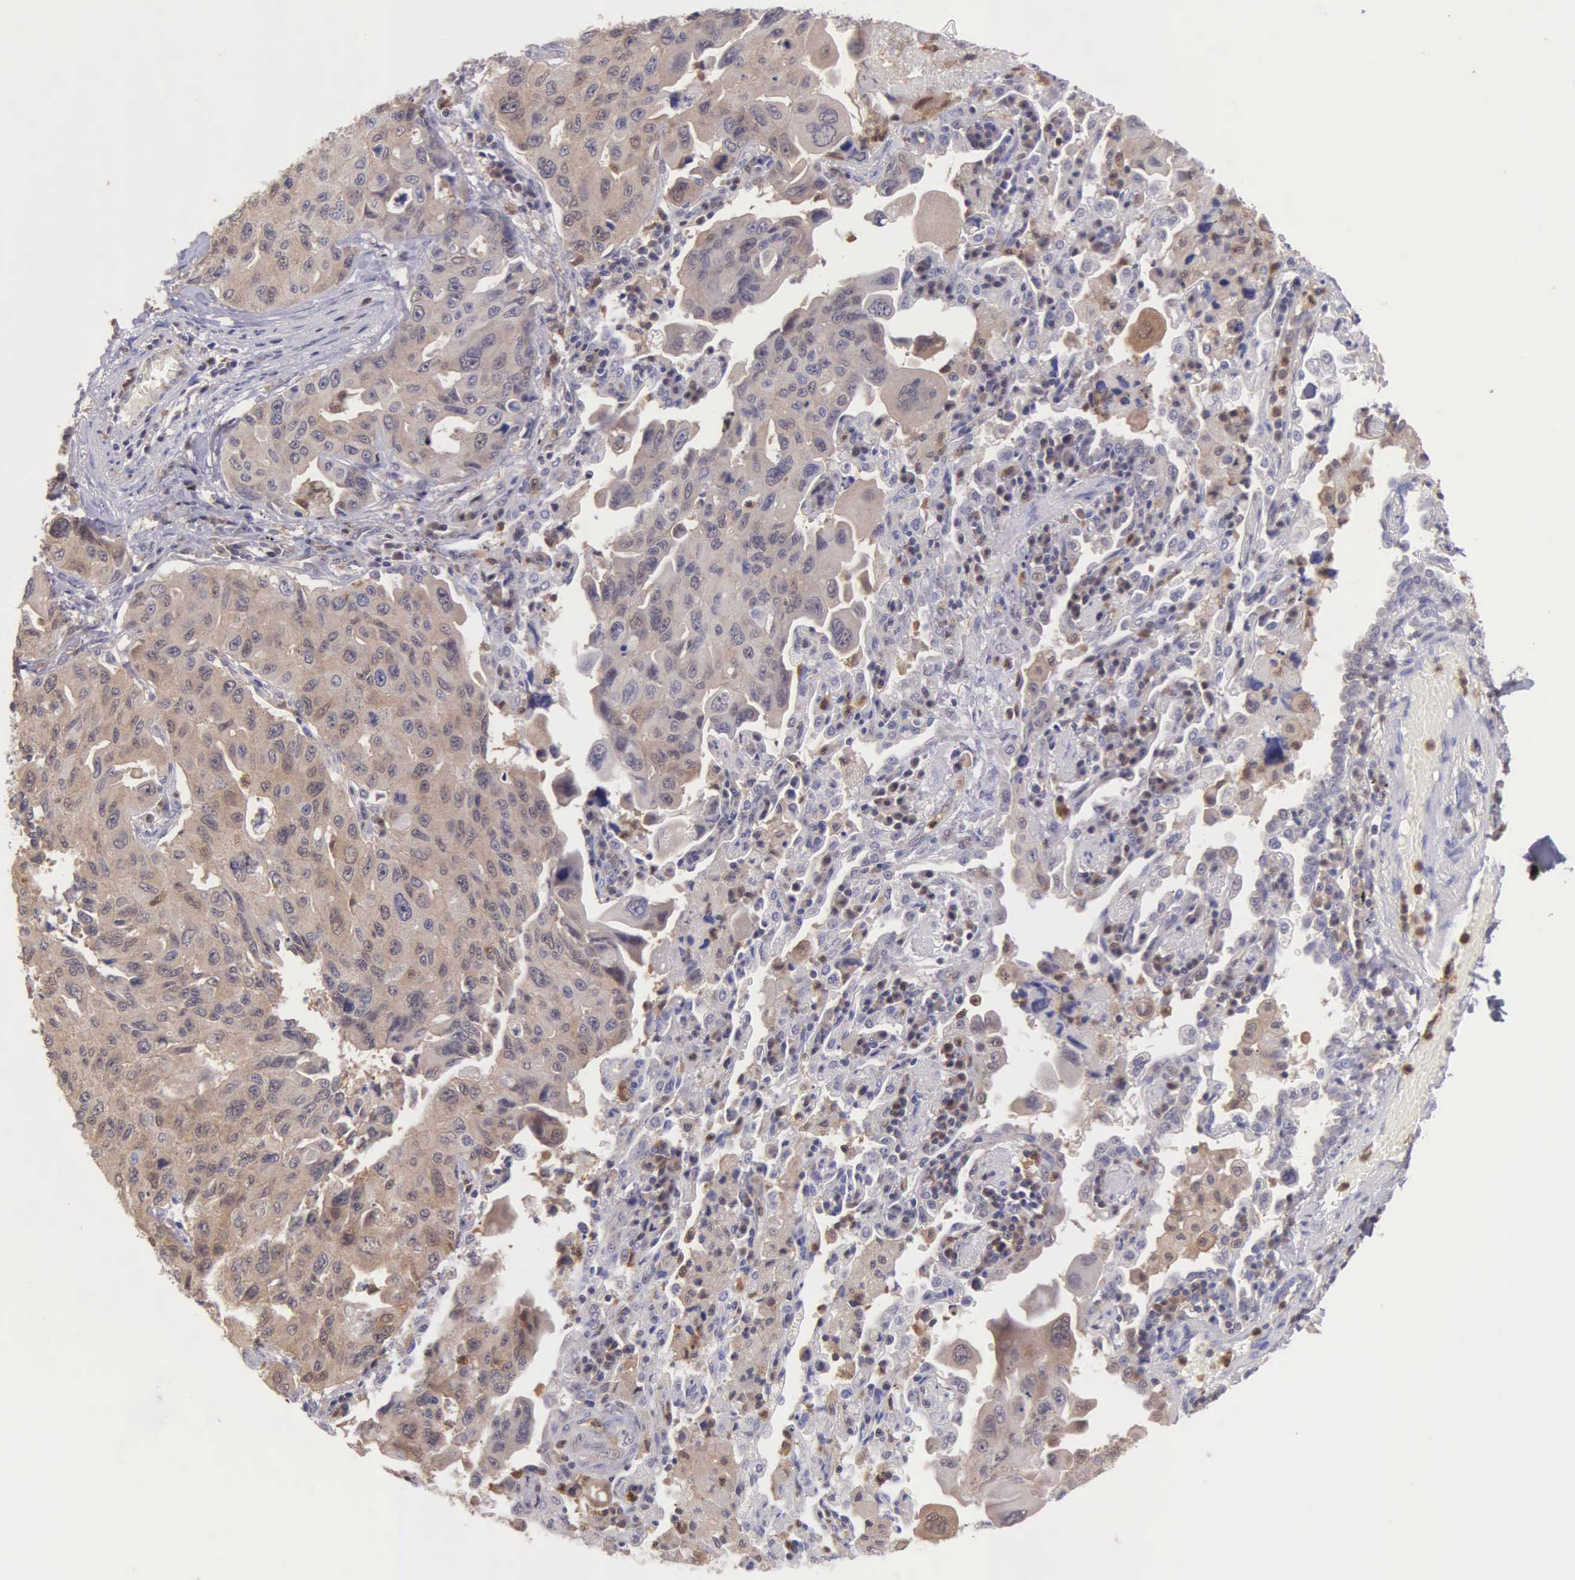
{"staining": {"intensity": "moderate", "quantity": ">75%", "location": "cytoplasmic/membranous"}, "tissue": "lung cancer", "cell_type": "Tumor cells", "image_type": "cancer", "snomed": [{"axis": "morphology", "description": "Adenocarcinoma, NOS"}, {"axis": "topography", "description": "Lung"}], "caption": "Lung adenocarcinoma stained for a protein (brown) displays moderate cytoplasmic/membranous positive expression in about >75% of tumor cells.", "gene": "BID", "patient": {"sex": "male", "age": 64}}